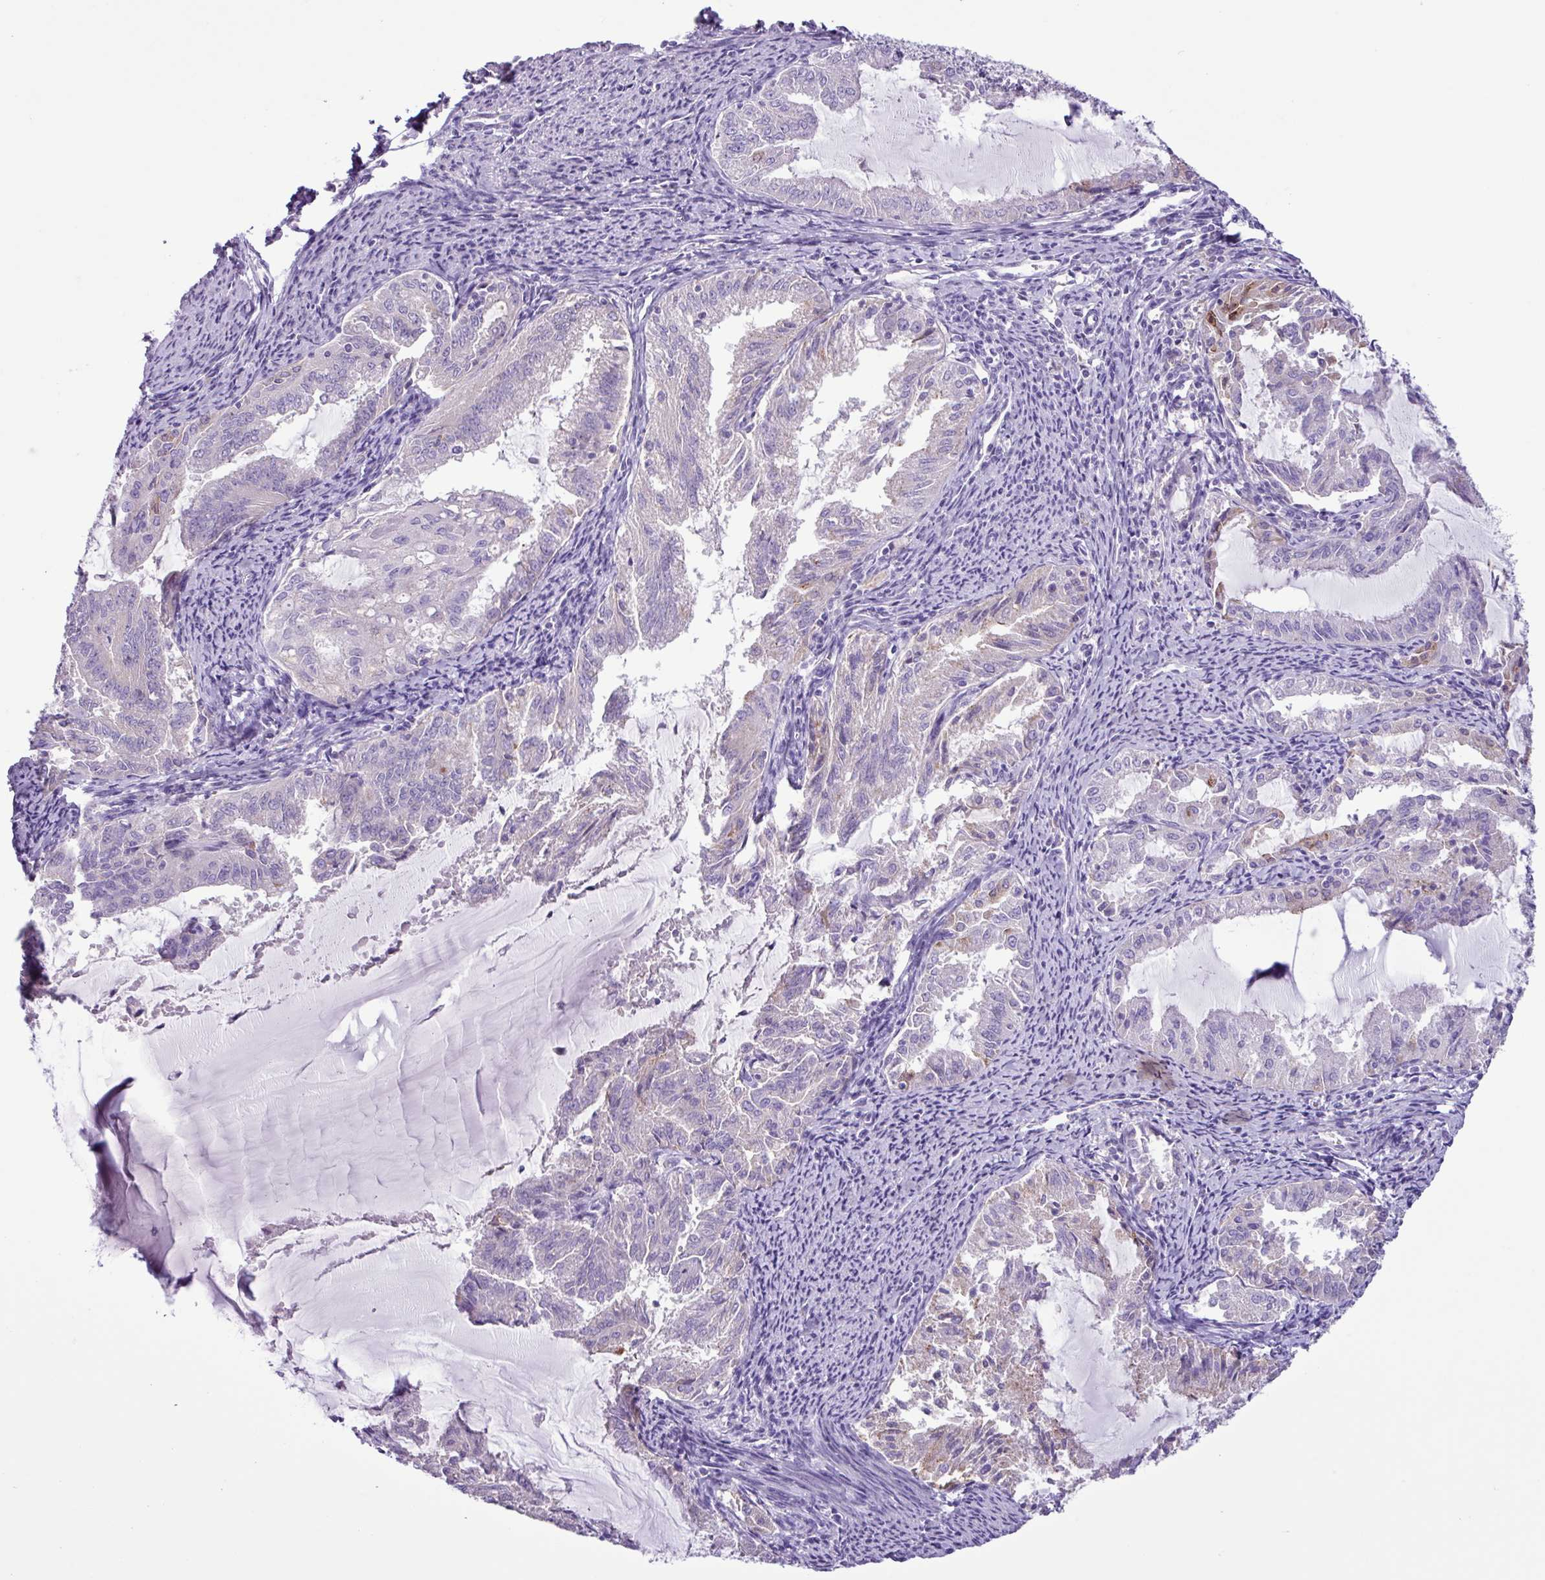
{"staining": {"intensity": "negative", "quantity": "none", "location": "none"}, "tissue": "endometrial cancer", "cell_type": "Tumor cells", "image_type": "cancer", "snomed": [{"axis": "morphology", "description": "Adenocarcinoma, NOS"}, {"axis": "topography", "description": "Endometrium"}], "caption": "Immunohistochemistry (IHC) histopathology image of human endometrial cancer (adenocarcinoma) stained for a protein (brown), which displays no expression in tumor cells. (Brightfield microscopy of DAB immunohistochemistry (IHC) at high magnification).", "gene": "CYSTM1", "patient": {"sex": "female", "age": 70}}